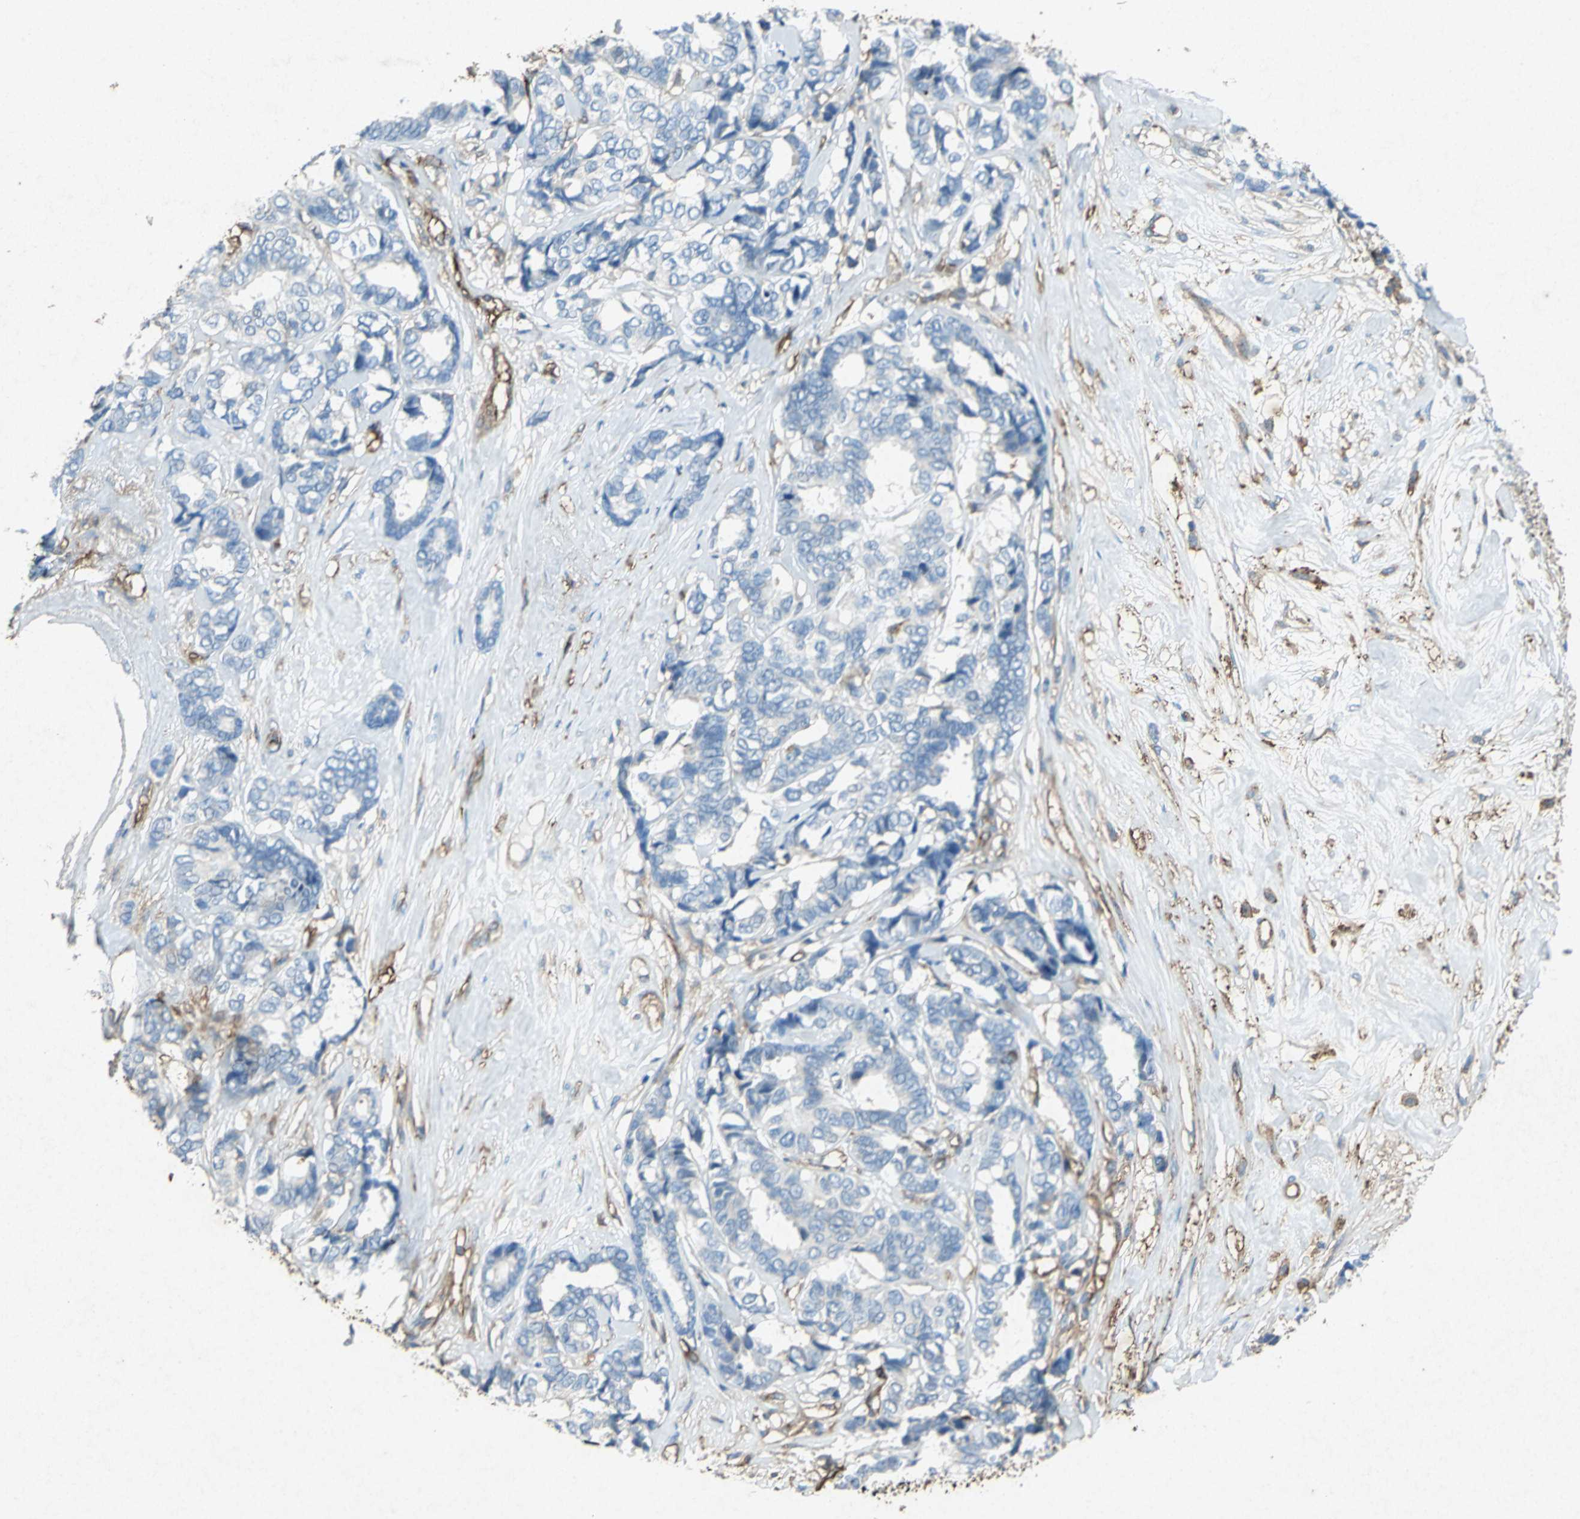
{"staining": {"intensity": "negative", "quantity": "none", "location": "none"}, "tissue": "breast cancer", "cell_type": "Tumor cells", "image_type": "cancer", "snomed": [{"axis": "morphology", "description": "Duct carcinoma"}, {"axis": "topography", "description": "Breast"}], "caption": "High magnification brightfield microscopy of breast cancer stained with DAB (3,3'-diaminobenzidine) (brown) and counterstained with hematoxylin (blue): tumor cells show no significant positivity.", "gene": "CCR6", "patient": {"sex": "female", "age": 87}}